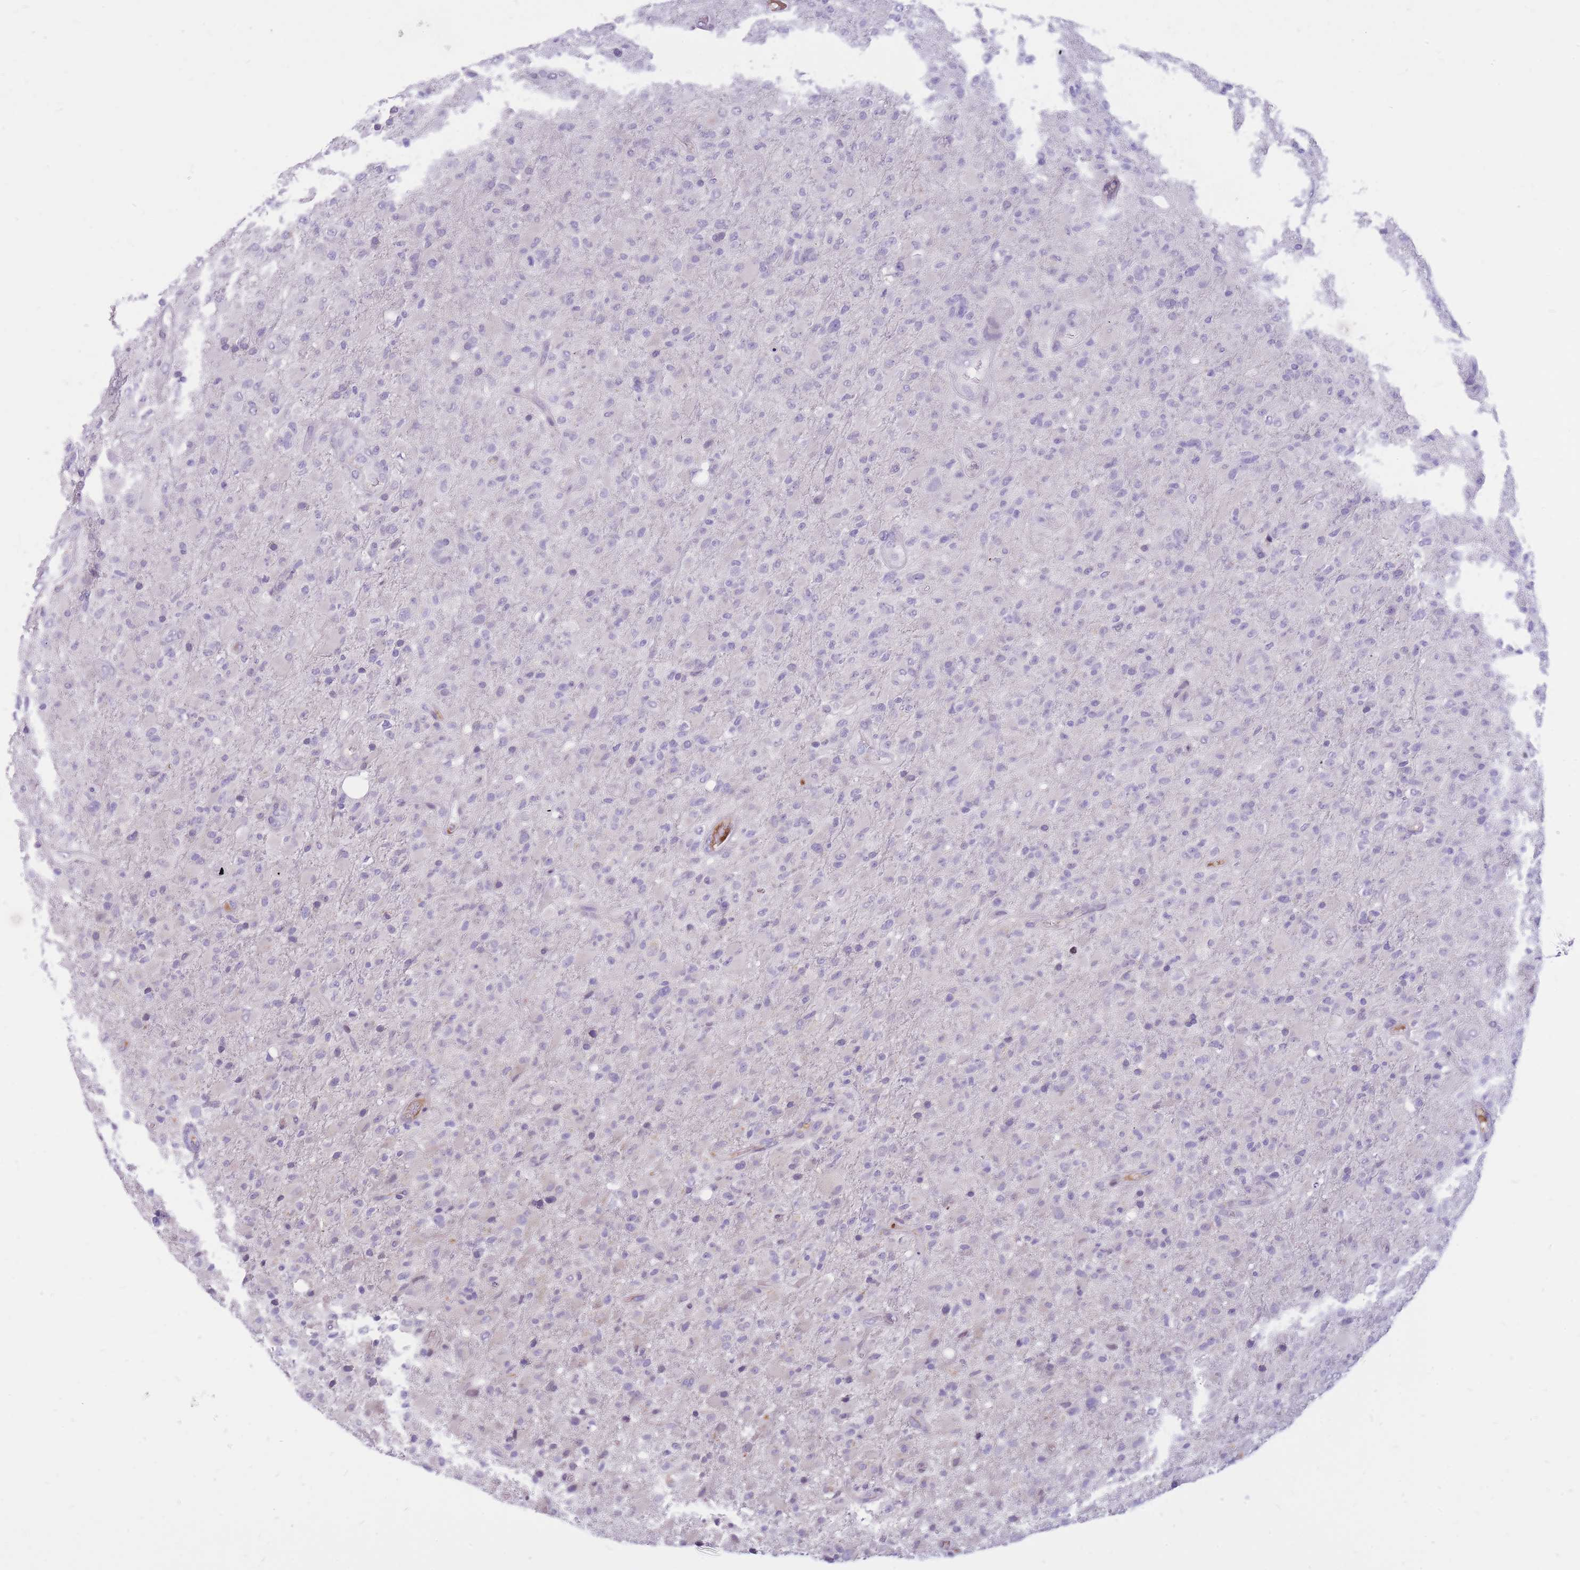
{"staining": {"intensity": "negative", "quantity": "none", "location": "none"}, "tissue": "glioma", "cell_type": "Tumor cells", "image_type": "cancer", "snomed": [{"axis": "morphology", "description": "Glioma, malignant, Low grade"}, {"axis": "topography", "description": "Brain"}], "caption": "Immunohistochemistry micrograph of malignant glioma (low-grade) stained for a protein (brown), which shows no expression in tumor cells.", "gene": "HOOK2", "patient": {"sex": "male", "age": 65}}